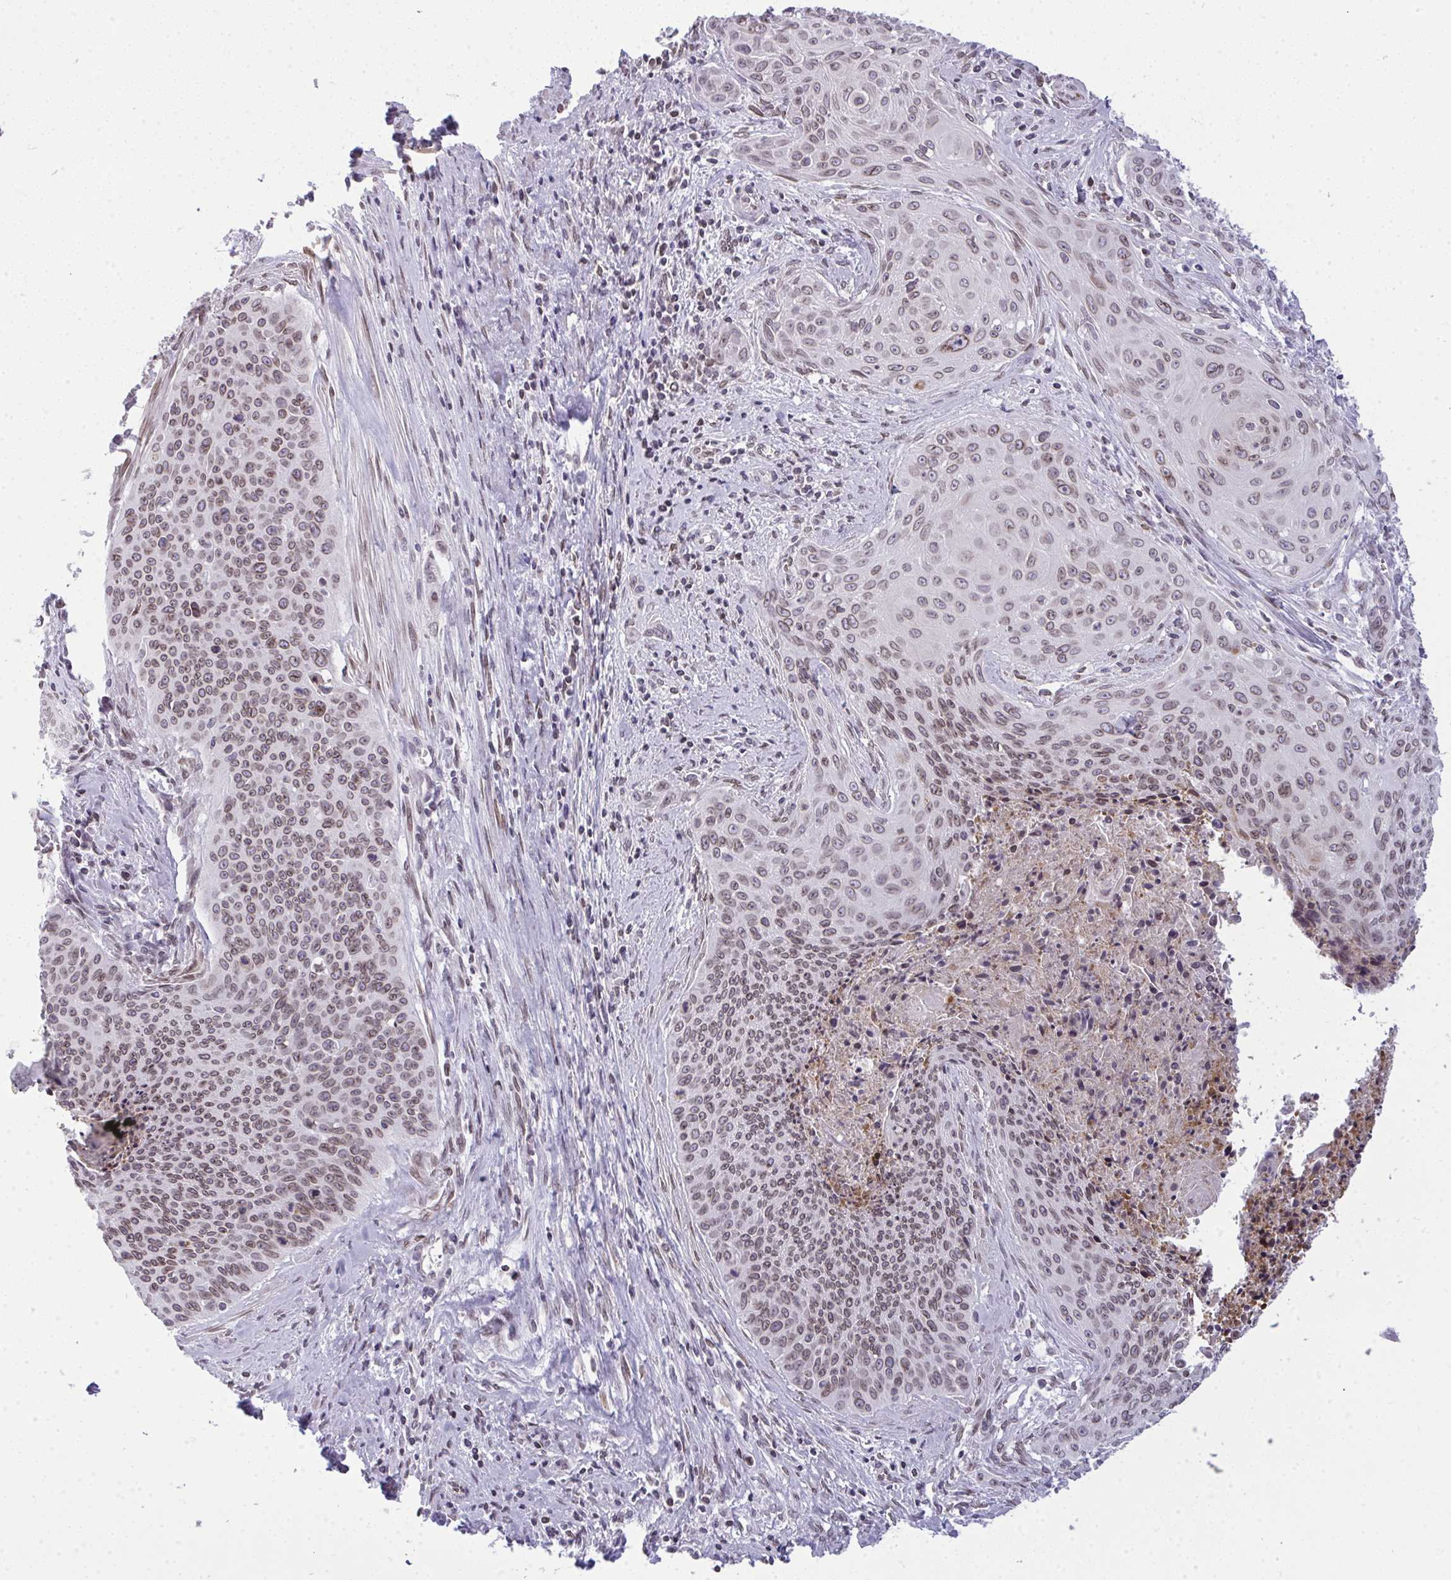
{"staining": {"intensity": "weak", "quantity": ">75%", "location": "cytoplasmic/membranous,nuclear"}, "tissue": "cervical cancer", "cell_type": "Tumor cells", "image_type": "cancer", "snomed": [{"axis": "morphology", "description": "Squamous cell carcinoma, NOS"}, {"axis": "topography", "description": "Cervix"}], "caption": "Human cervical cancer (squamous cell carcinoma) stained with a protein marker displays weak staining in tumor cells.", "gene": "LMNB2", "patient": {"sex": "female", "age": 55}}